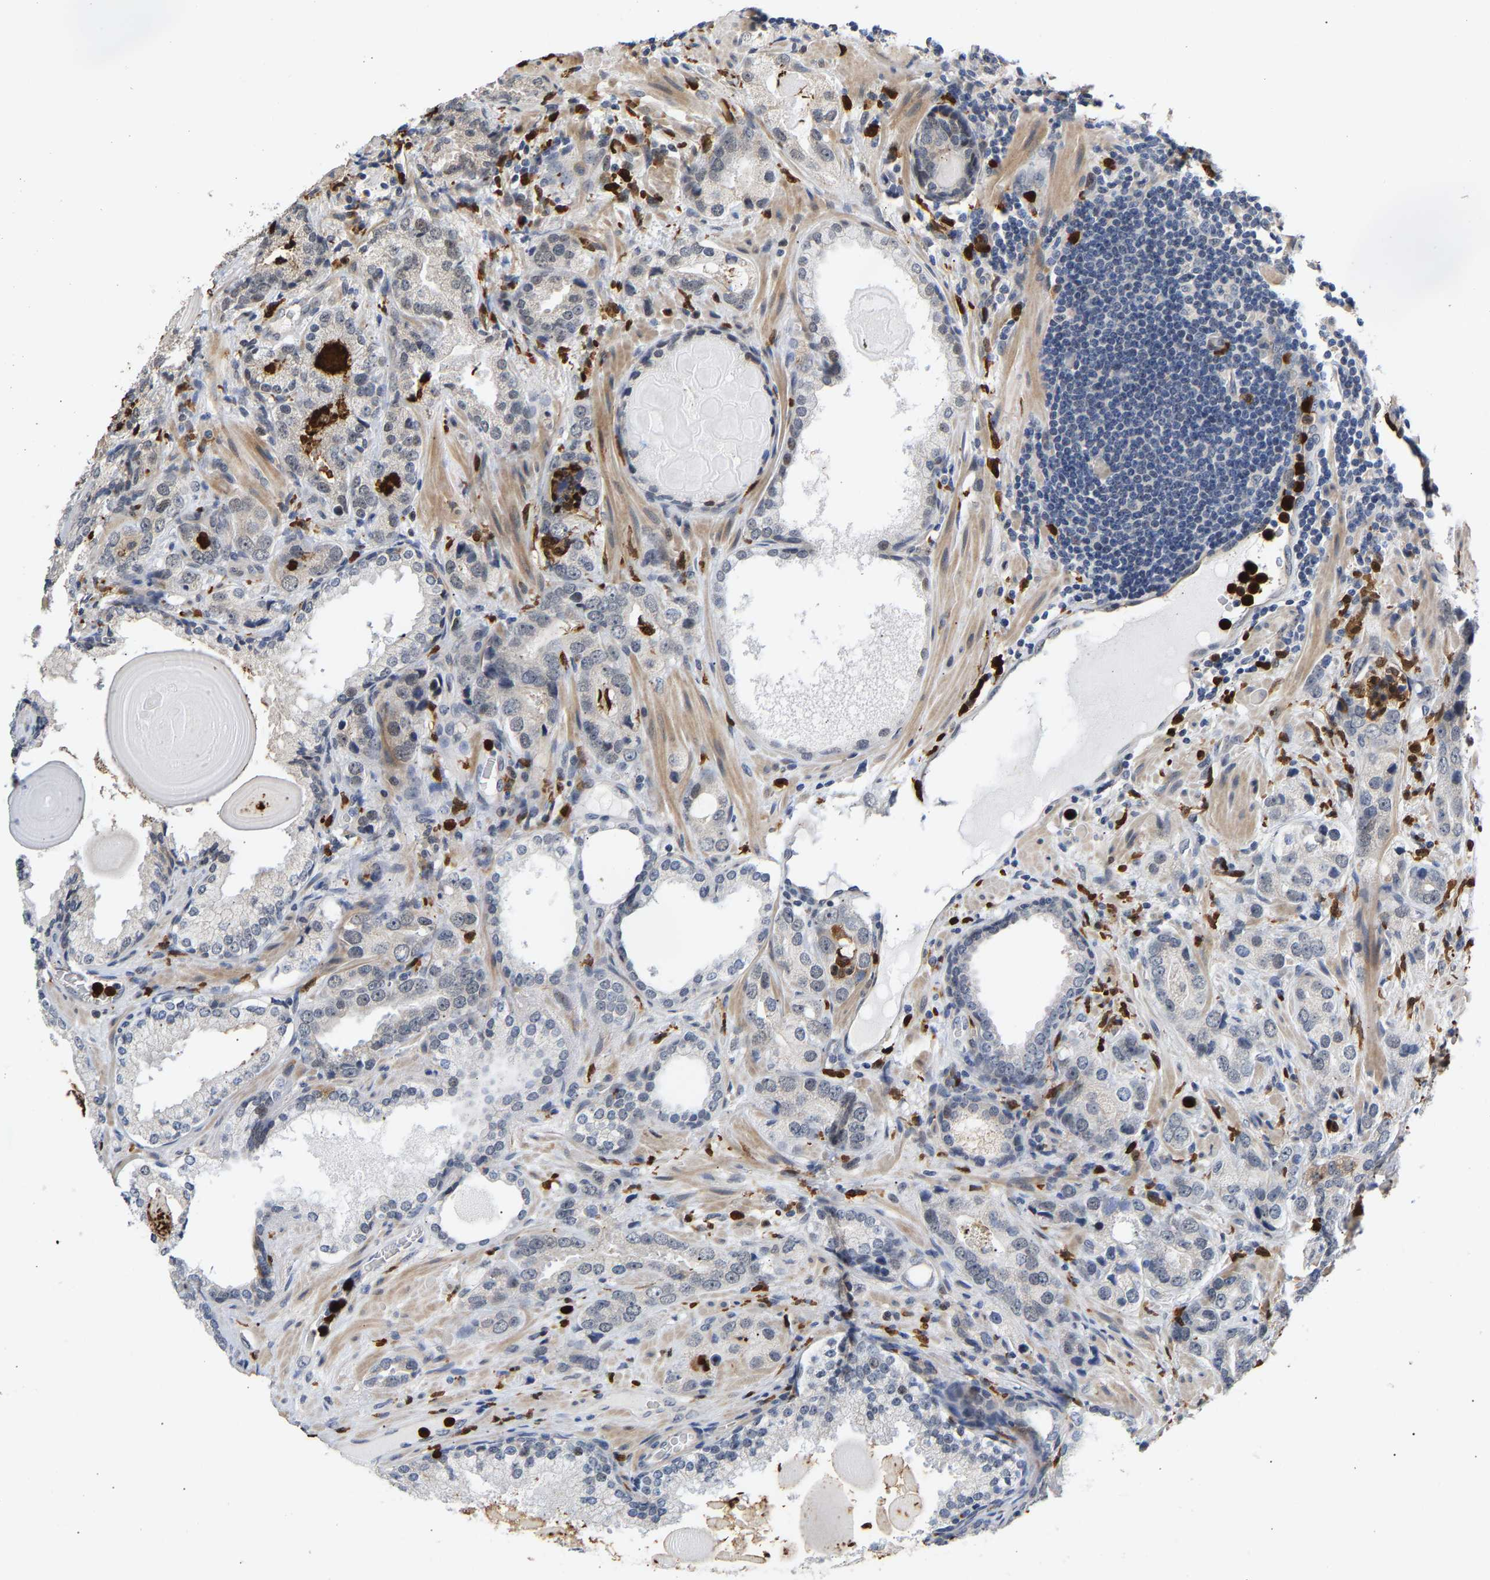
{"staining": {"intensity": "negative", "quantity": "none", "location": "none"}, "tissue": "prostate cancer", "cell_type": "Tumor cells", "image_type": "cancer", "snomed": [{"axis": "morphology", "description": "Adenocarcinoma, High grade"}, {"axis": "topography", "description": "Prostate"}], "caption": "Immunohistochemical staining of prostate cancer (adenocarcinoma (high-grade)) exhibits no significant positivity in tumor cells.", "gene": "TDRD7", "patient": {"sex": "male", "age": 63}}